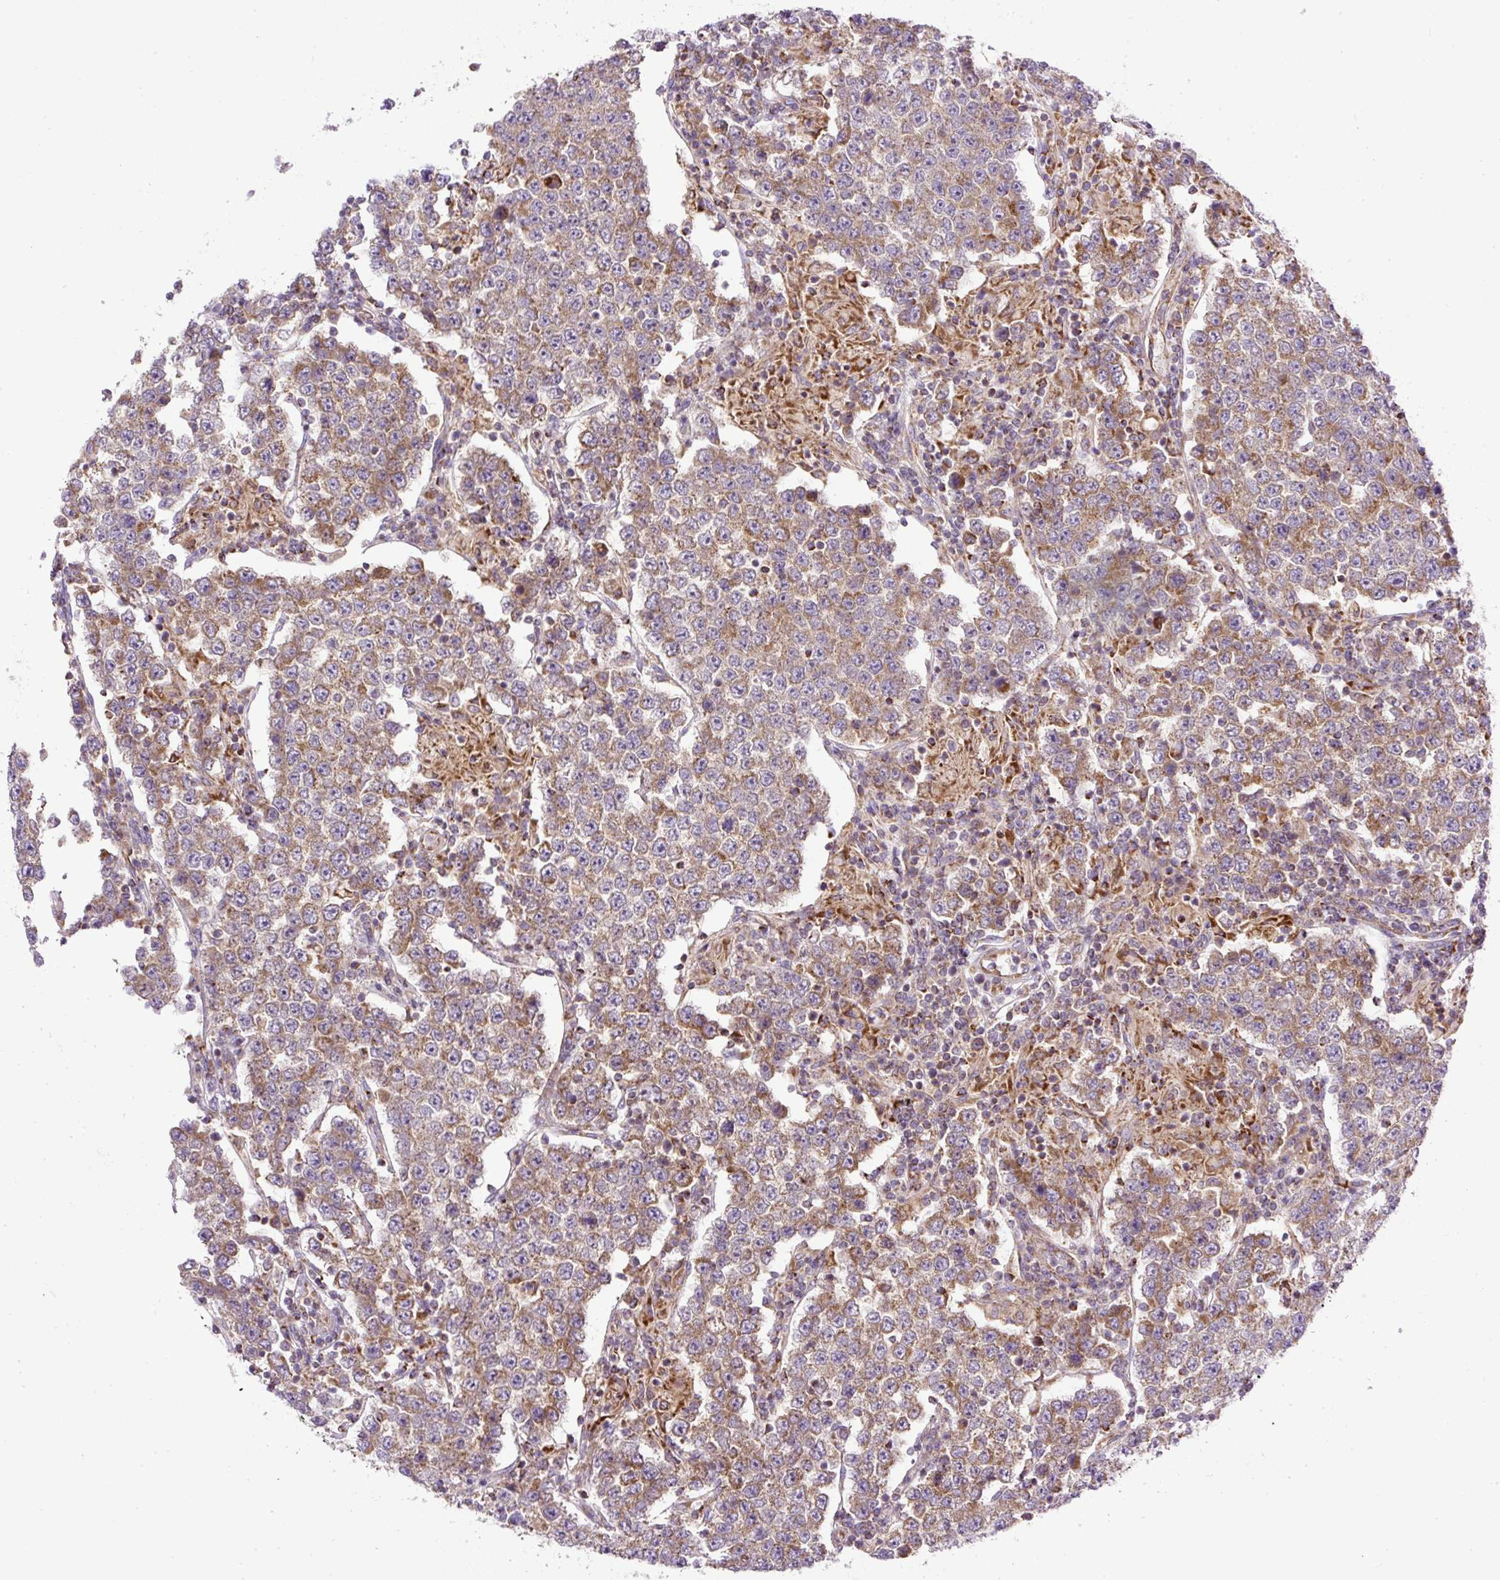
{"staining": {"intensity": "moderate", "quantity": ">75%", "location": "cytoplasmic/membranous"}, "tissue": "testis cancer", "cell_type": "Tumor cells", "image_type": "cancer", "snomed": [{"axis": "morphology", "description": "Normal tissue, NOS"}, {"axis": "morphology", "description": "Urothelial carcinoma, High grade"}, {"axis": "morphology", "description": "Seminoma, NOS"}, {"axis": "morphology", "description": "Carcinoma, Embryonal, NOS"}, {"axis": "topography", "description": "Urinary bladder"}, {"axis": "topography", "description": "Testis"}], "caption": "Brown immunohistochemical staining in human testis cancer (high-grade urothelial carcinoma) shows moderate cytoplasmic/membranous expression in approximately >75% of tumor cells. The protein of interest is shown in brown color, while the nuclei are stained blue.", "gene": "ZNF547", "patient": {"sex": "male", "age": 41}}